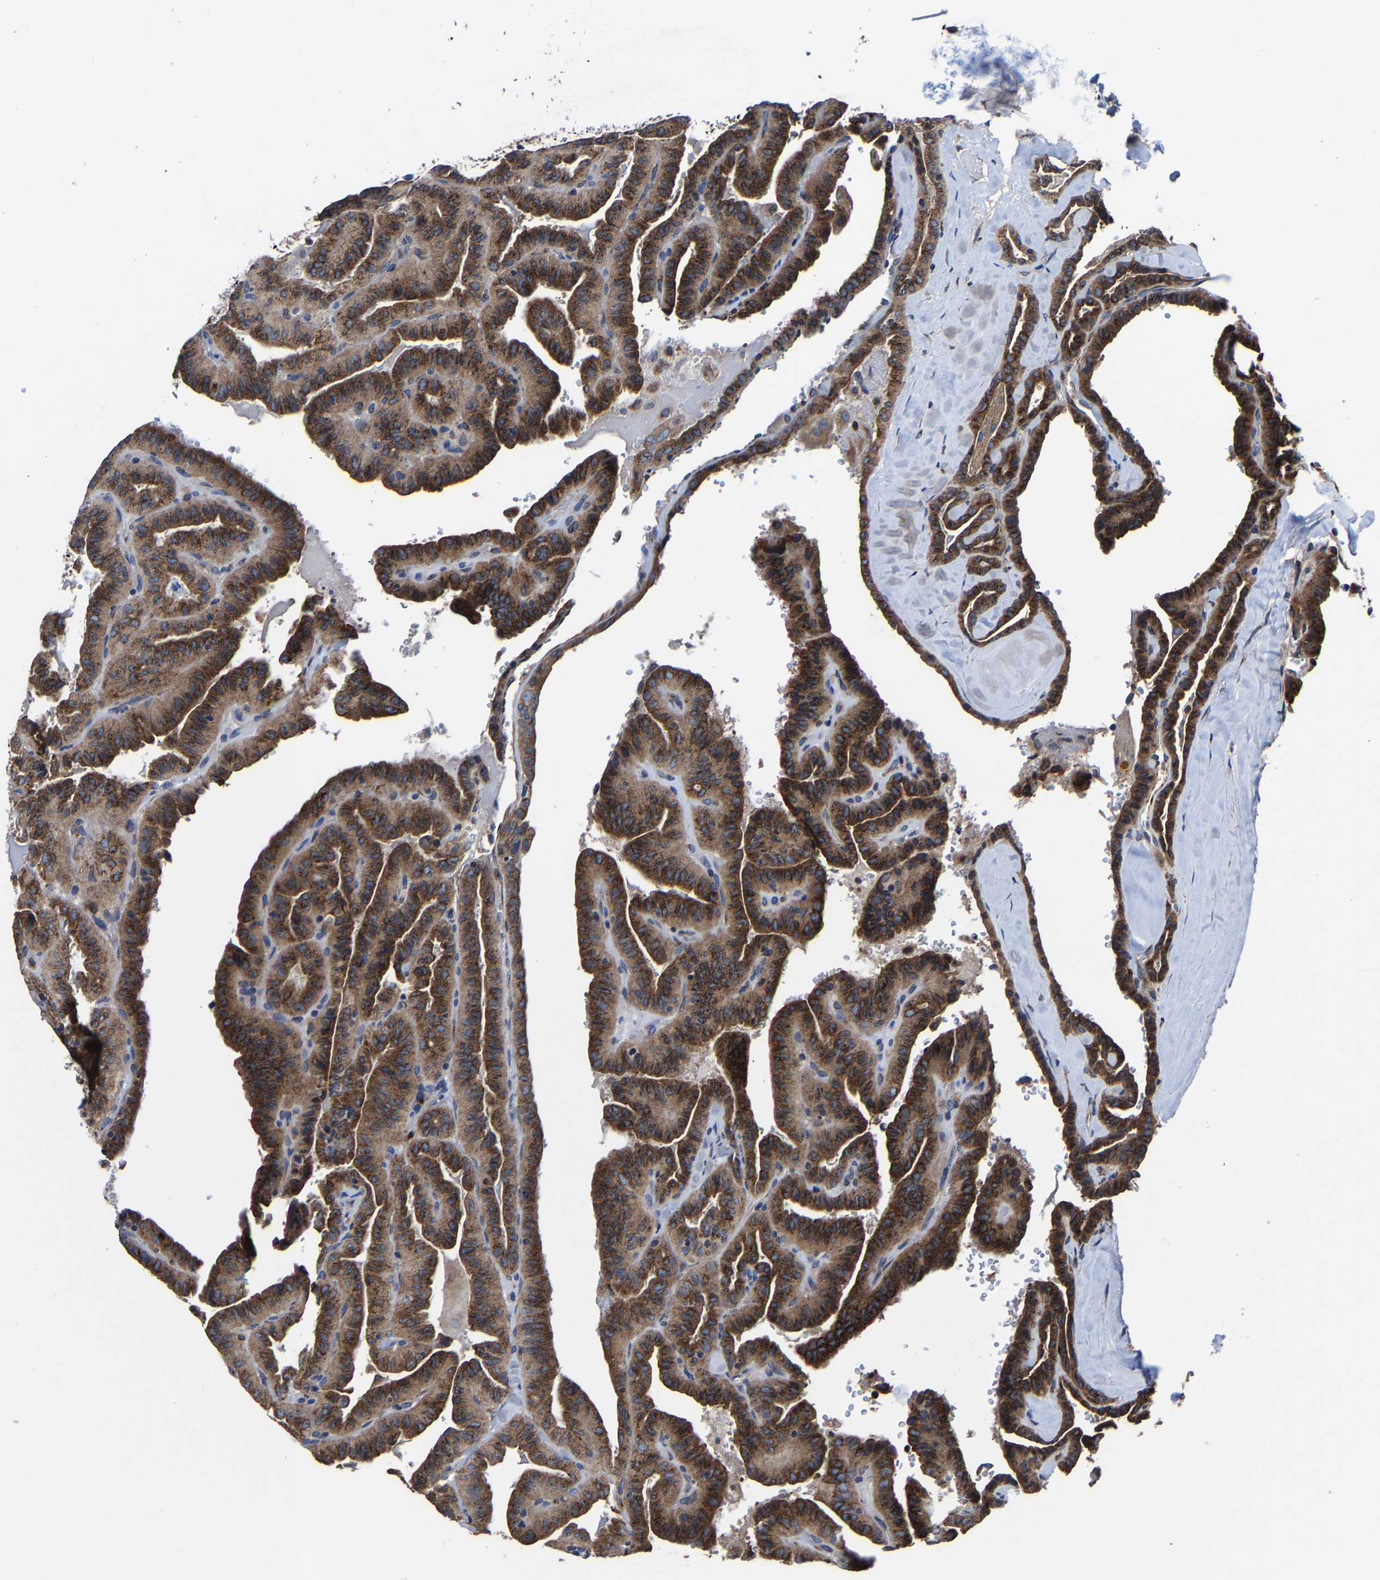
{"staining": {"intensity": "strong", "quantity": ">75%", "location": "cytoplasmic/membranous"}, "tissue": "thyroid cancer", "cell_type": "Tumor cells", "image_type": "cancer", "snomed": [{"axis": "morphology", "description": "Papillary adenocarcinoma, NOS"}, {"axis": "topography", "description": "Thyroid gland"}], "caption": "IHC (DAB) staining of human thyroid cancer (papillary adenocarcinoma) reveals strong cytoplasmic/membranous protein expression in approximately >75% of tumor cells.", "gene": "EBAG9", "patient": {"sex": "male", "age": 77}}